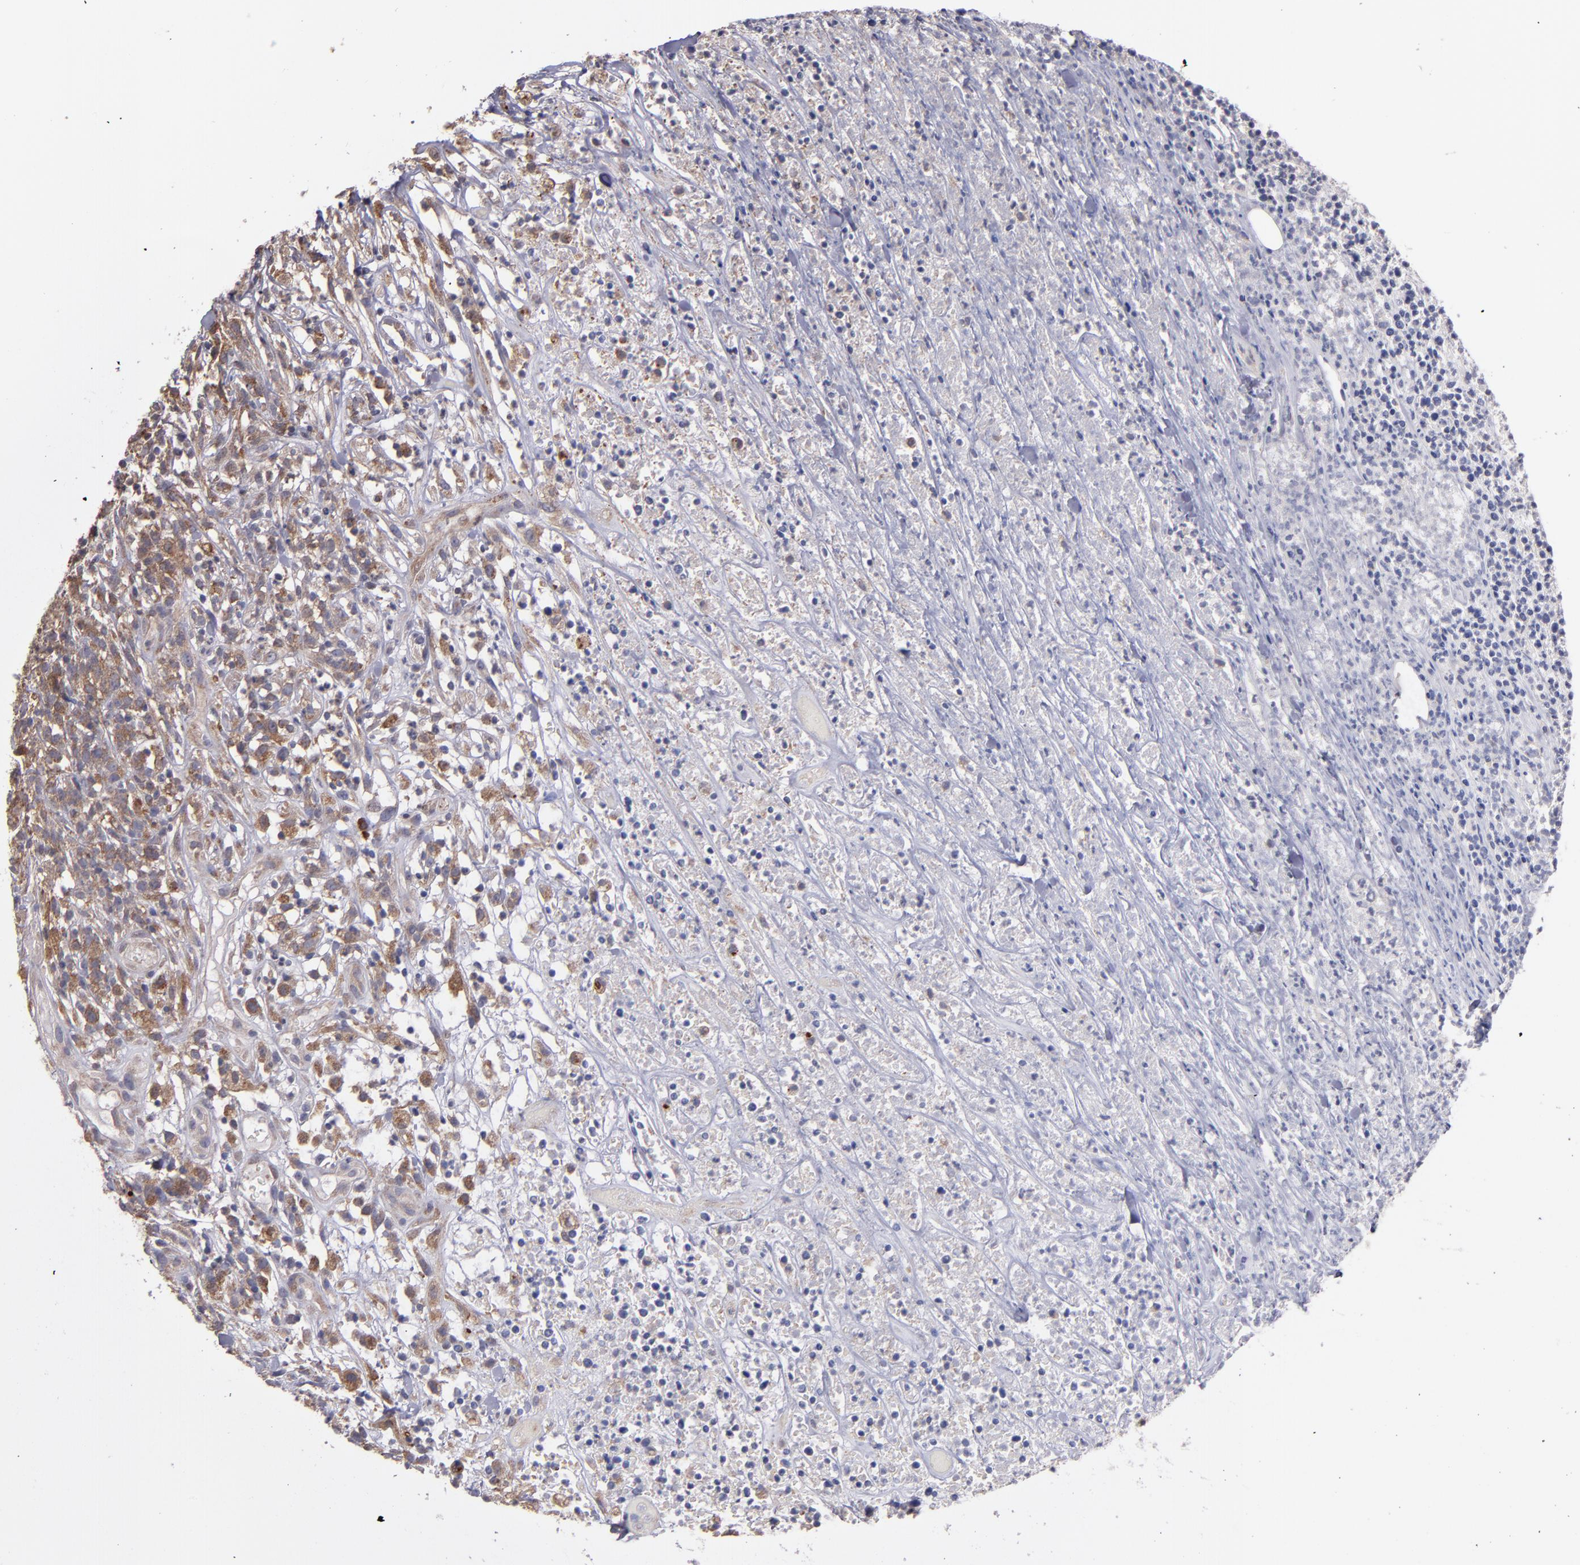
{"staining": {"intensity": "weak", "quantity": "<25%", "location": "cytoplasmic/membranous"}, "tissue": "lymphoma", "cell_type": "Tumor cells", "image_type": "cancer", "snomed": [{"axis": "morphology", "description": "Malignant lymphoma, non-Hodgkin's type, High grade"}, {"axis": "topography", "description": "Lymph node"}], "caption": "There is no significant expression in tumor cells of lymphoma.", "gene": "IFIH1", "patient": {"sex": "female", "age": 73}}